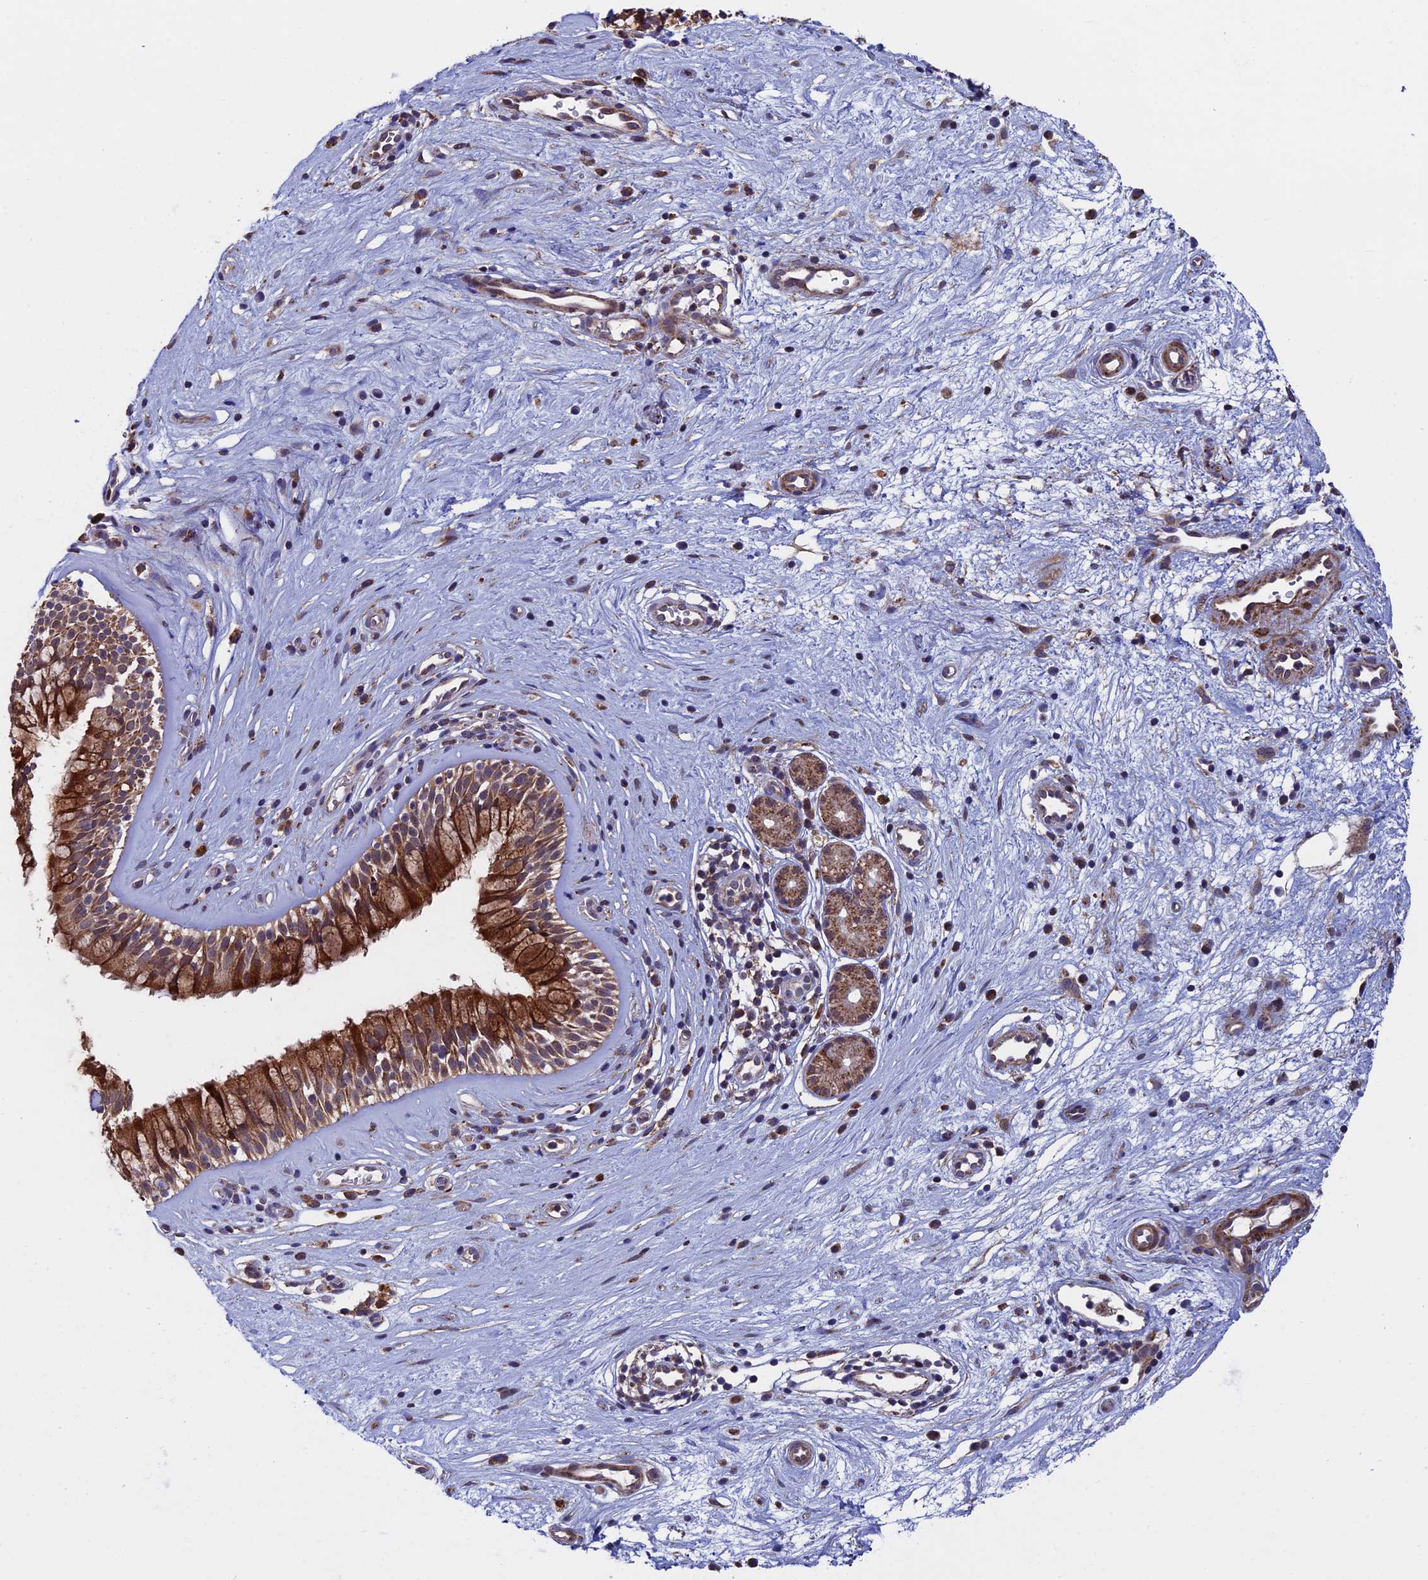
{"staining": {"intensity": "strong", "quantity": "25%-75%", "location": "cytoplasmic/membranous"}, "tissue": "nasopharynx", "cell_type": "Respiratory epithelial cells", "image_type": "normal", "snomed": [{"axis": "morphology", "description": "Normal tissue, NOS"}, {"axis": "topography", "description": "Nasopharynx"}], "caption": "Brown immunohistochemical staining in unremarkable nasopharynx demonstrates strong cytoplasmic/membranous positivity in about 25%-75% of respiratory epithelial cells.", "gene": "RNF17", "patient": {"sex": "male", "age": 32}}